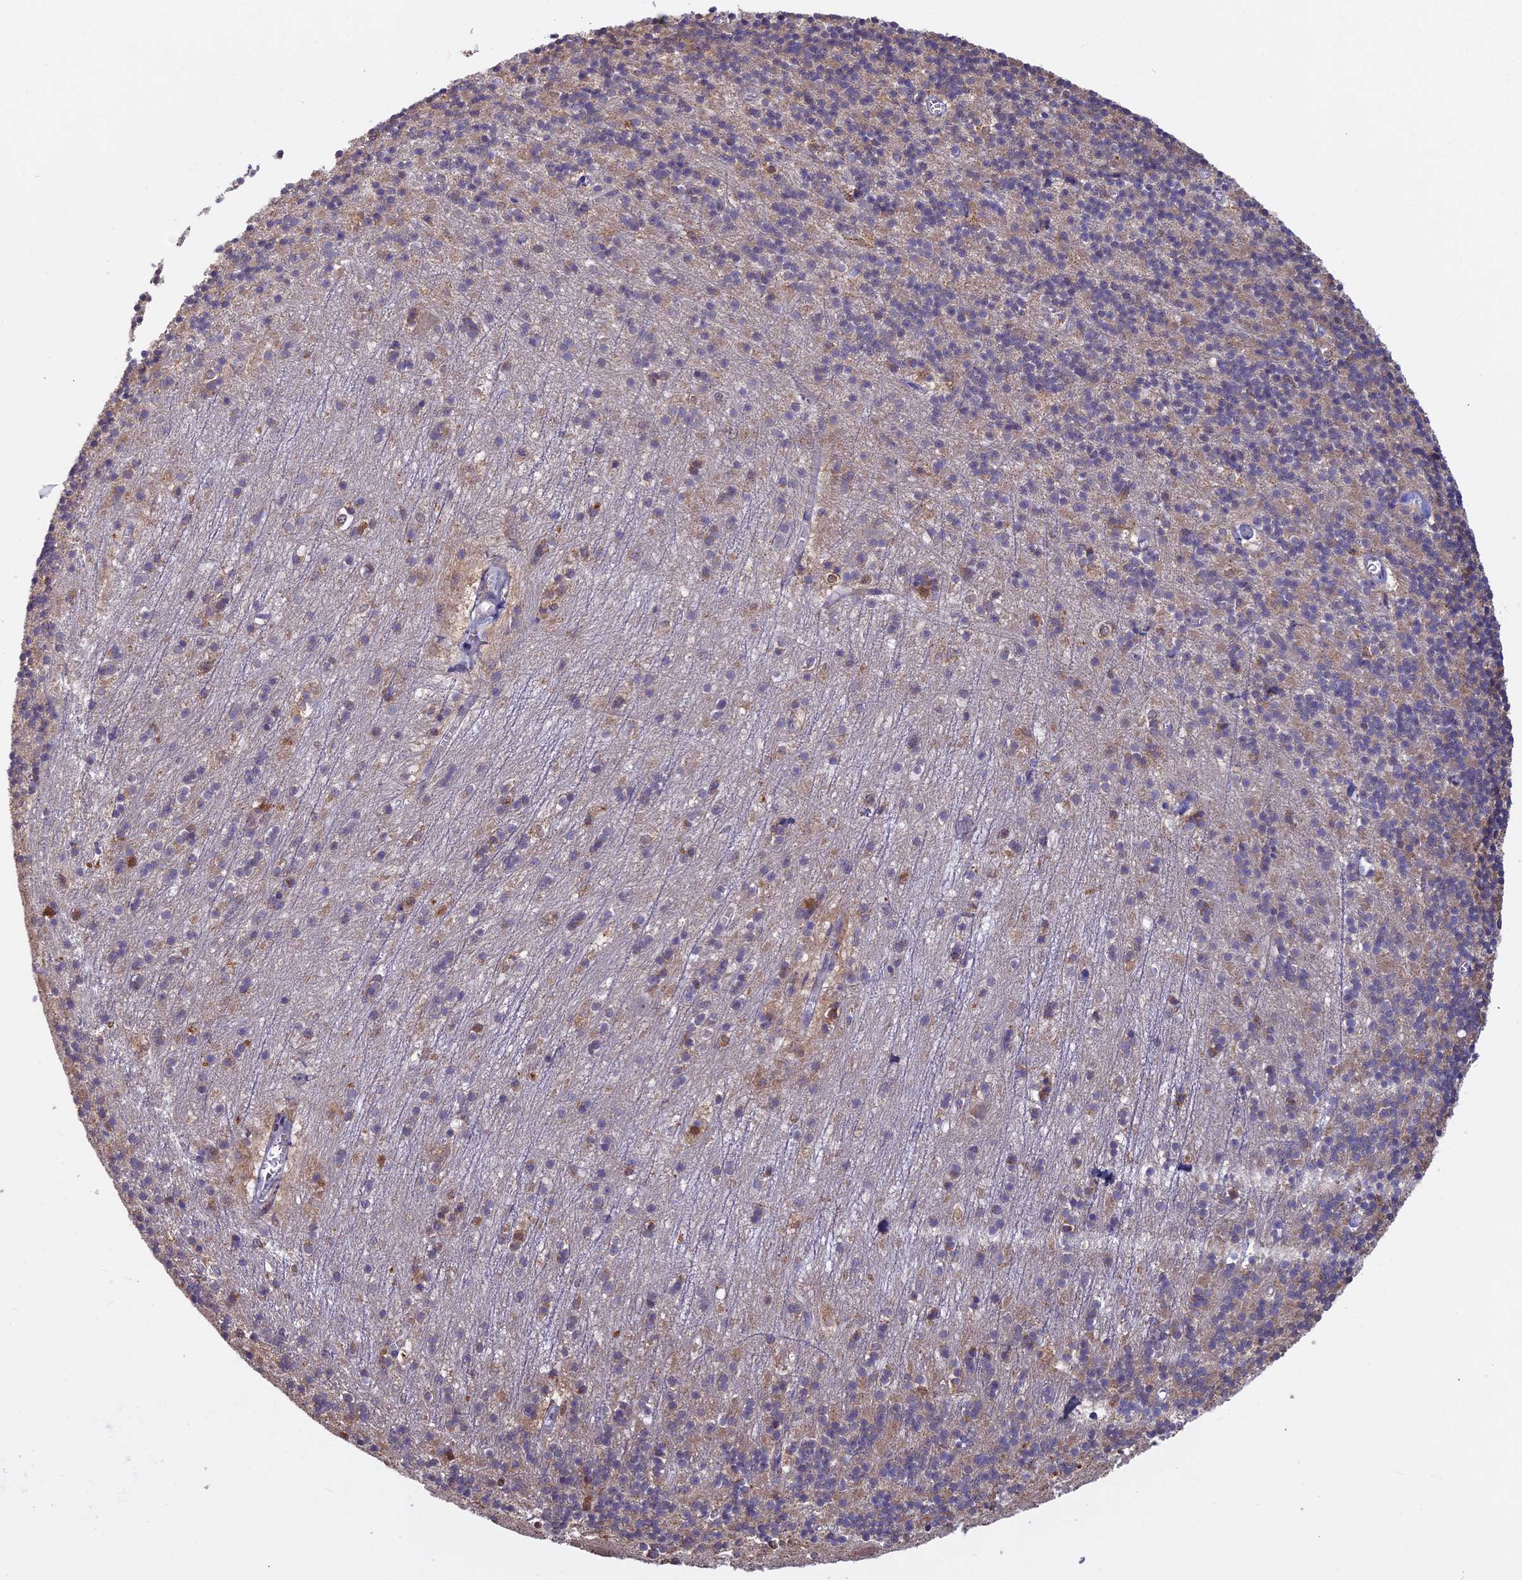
{"staining": {"intensity": "weak", "quantity": "25%-75%", "location": "cytoplasmic/membranous"}, "tissue": "cerebellum", "cell_type": "Cells in granular layer", "image_type": "normal", "snomed": [{"axis": "morphology", "description": "Normal tissue, NOS"}, {"axis": "topography", "description": "Cerebellum"}], "caption": "Immunohistochemical staining of benign cerebellum exhibits 25%-75% levels of weak cytoplasmic/membranous protein staining in approximately 25%-75% of cells in granular layer.", "gene": "ACSS1", "patient": {"sex": "male", "age": 54}}